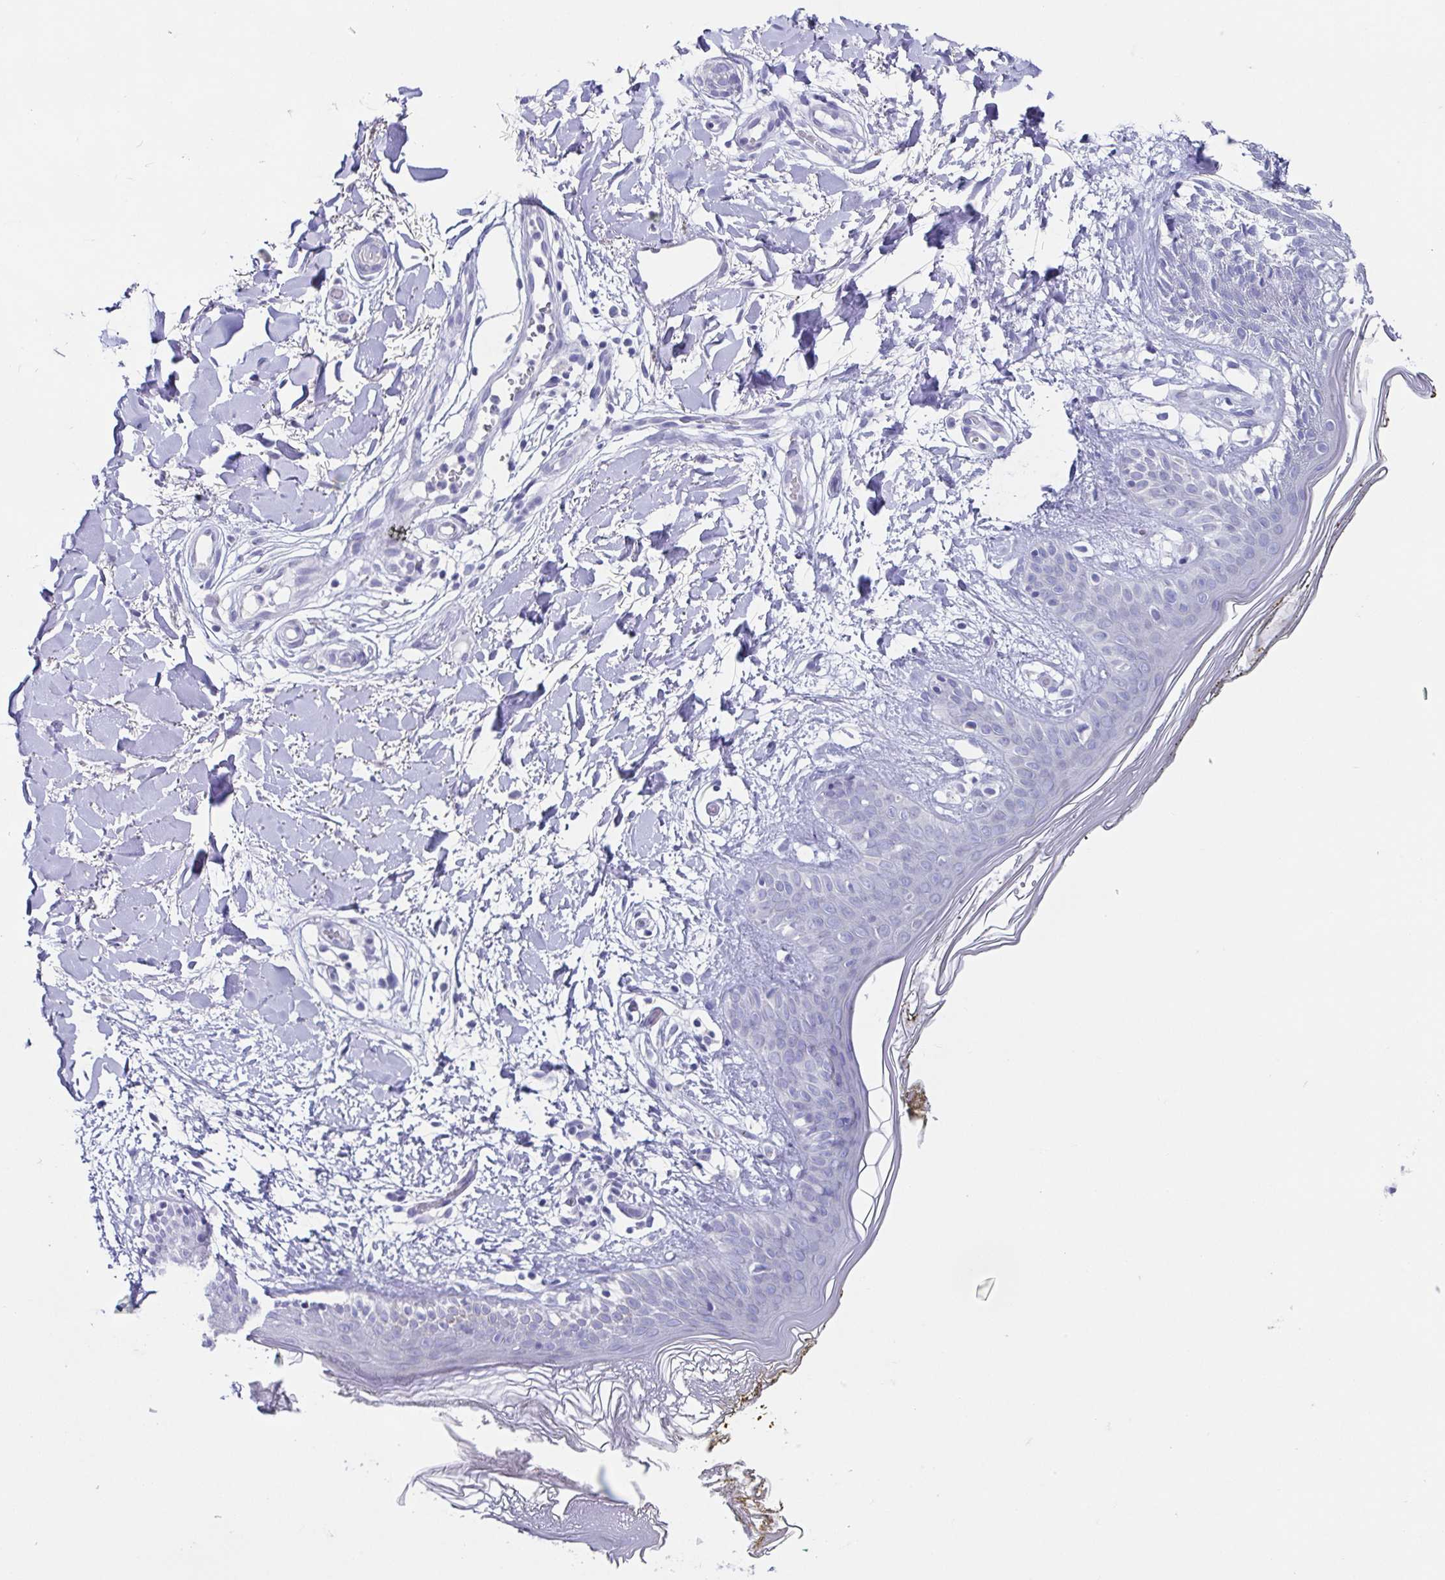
{"staining": {"intensity": "negative", "quantity": "none", "location": "none"}, "tissue": "skin", "cell_type": "Fibroblasts", "image_type": "normal", "snomed": [{"axis": "morphology", "description": "Normal tissue, NOS"}, {"axis": "topography", "description": "Skin"}], "caption": "Immunohistochemical staining of normal skin shows no significant expression in fibroblasts.", "gene": "RDH11", "patient": {"sex": "female", "age": 34}}